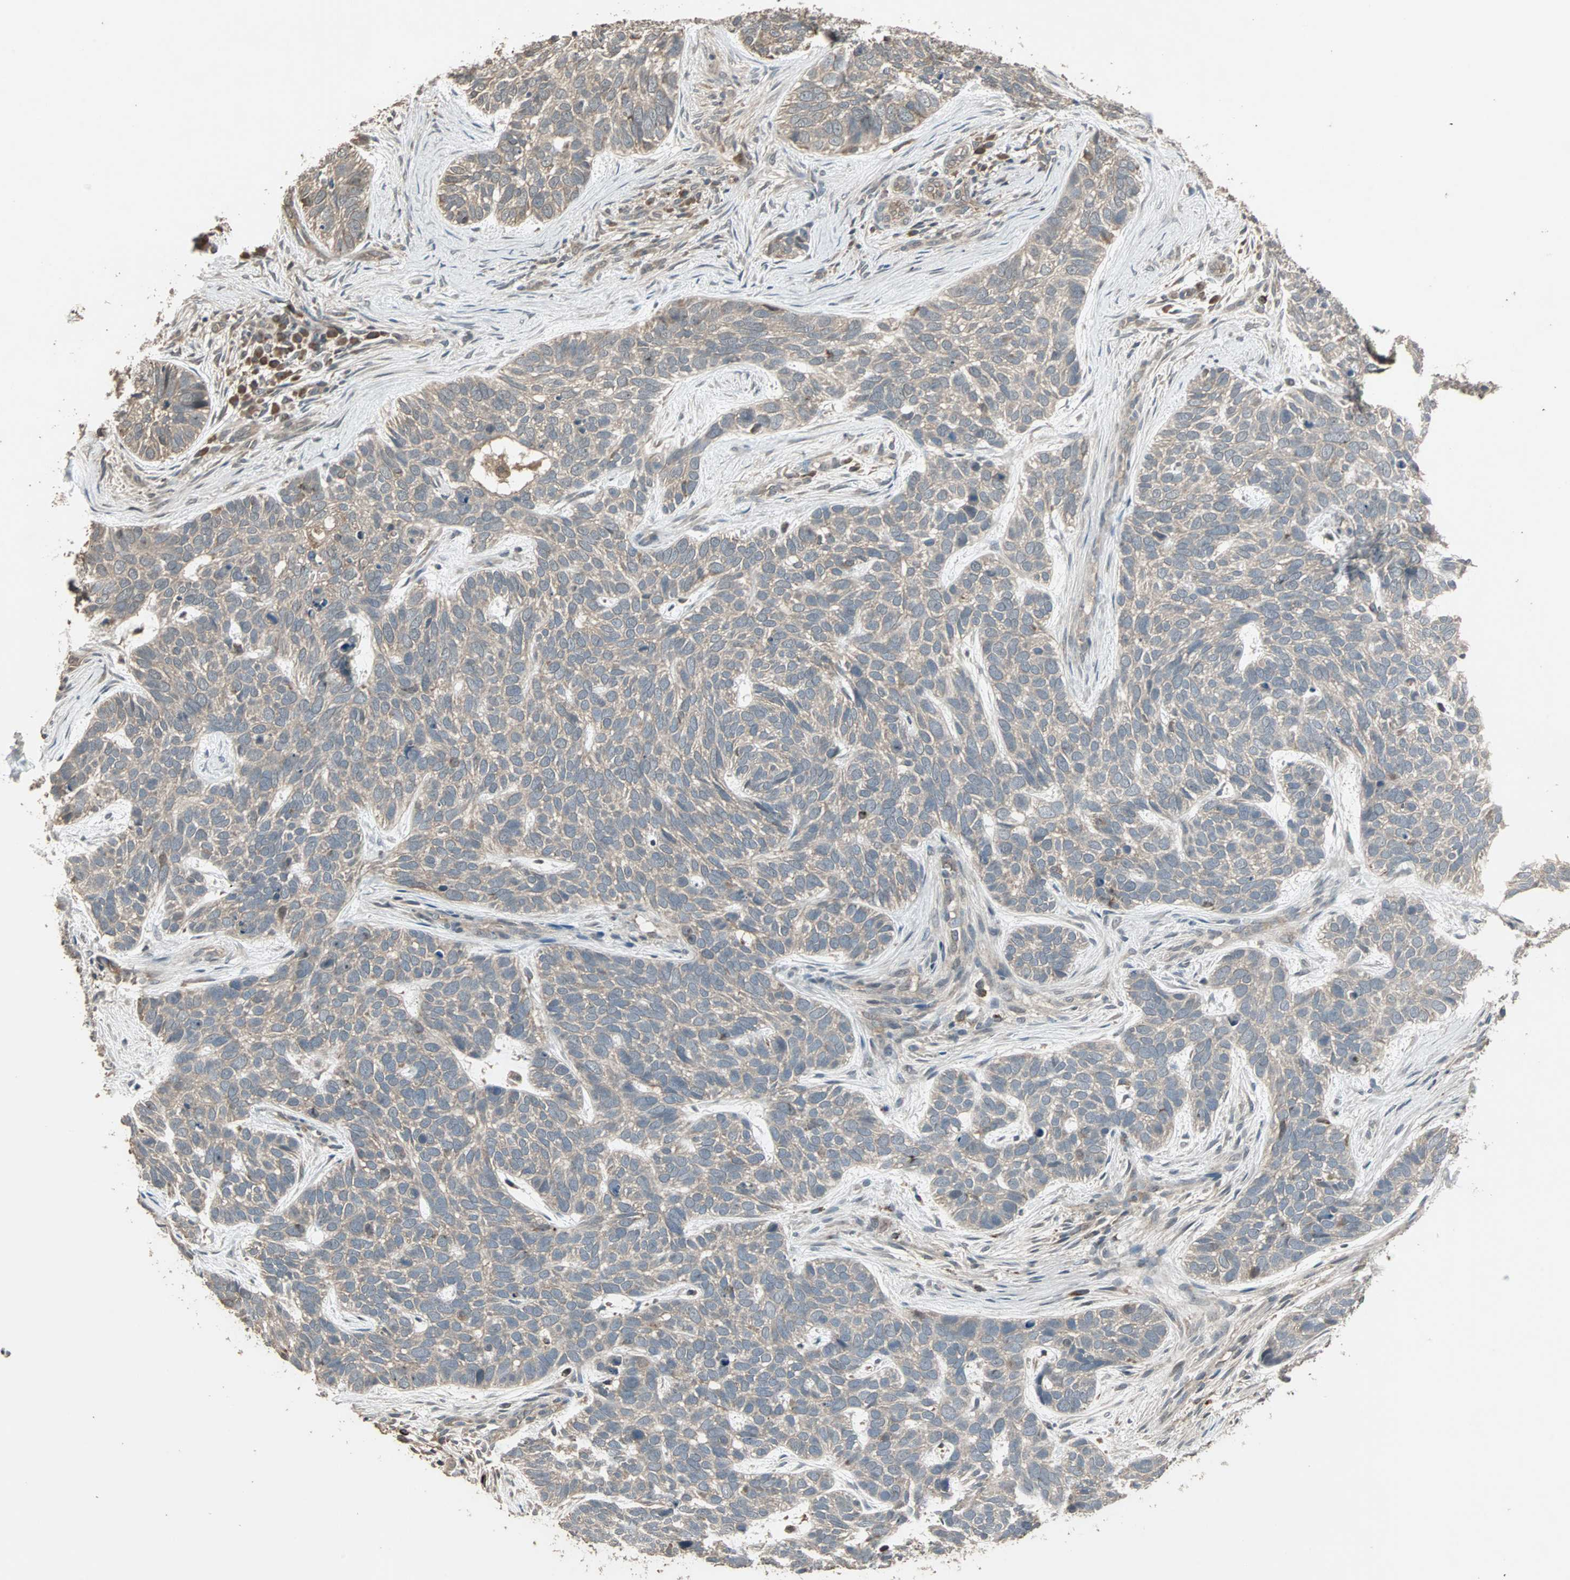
{"staining": {"intensity": "weak", "quantity": ">75%", "location": "cytoplasmic/membranous"}, "tissue": "skin cancer", "cell_type": "Tumor cells", "image_type": "cancer", "snomed": [{"axis": "morphology", "description": "Basal cell carcinoma"}, {"axis": "topography", "description": "Skin"}], "caption": "Skin basal cell carcinoma stained with immunohistochemistry (IHC) displays weak cytoplasmic/membranous positivity in approximately >75% of tumor cells.", "gene": "UBAC1", "patient": {"sex": "male", "age": 87}}